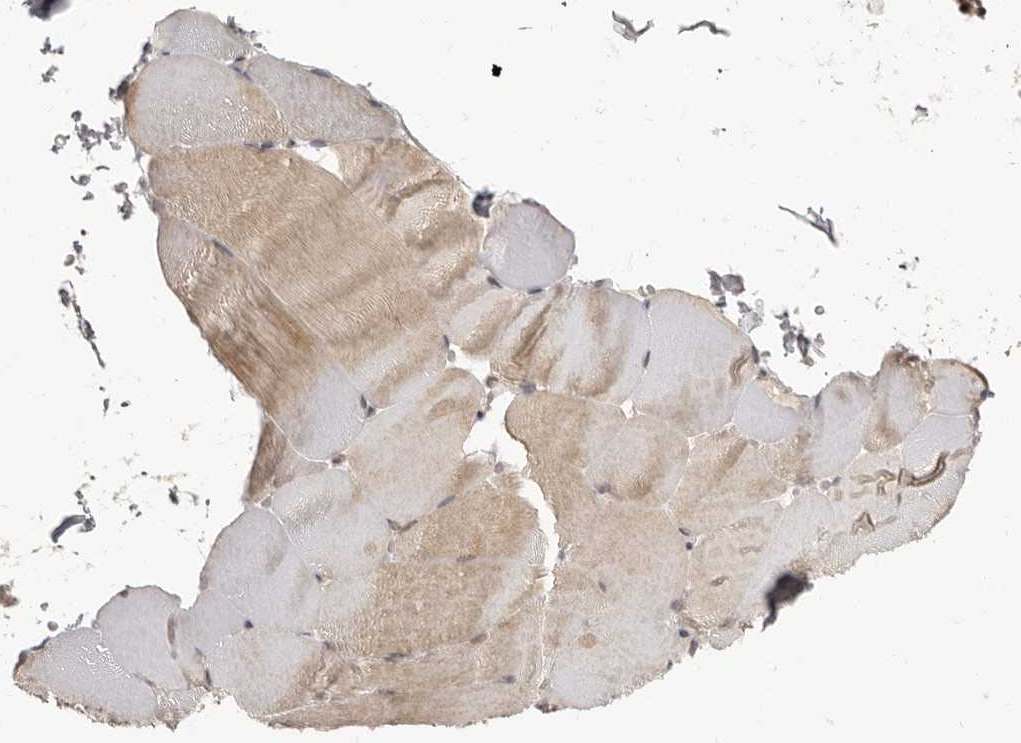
{"staining": {"intensity": "weak", "quantity": "25%-75%", "location": "cytoplasmic/membranous"}, "tissue": "skeletal muscle", "cell_type": "Myocytes", "image_type": "normal", "snomed": [{"axis": "morphology", "description": "Normal tissue, NOS"}, {"axis": "topography", "description": "Skeletal muscle"}, {"axis": "topography", "description": "Parathyroid gland"}], "caption": "This image reveals immunohistochemistry (IHC) staining of benign human skeletal muscle, with low weak cytoplasmic/membranous positivity in approximately 25%-75% of myocytes.", "gene": "ZNF326", "patient": {"sex": "female", "age": 37}}